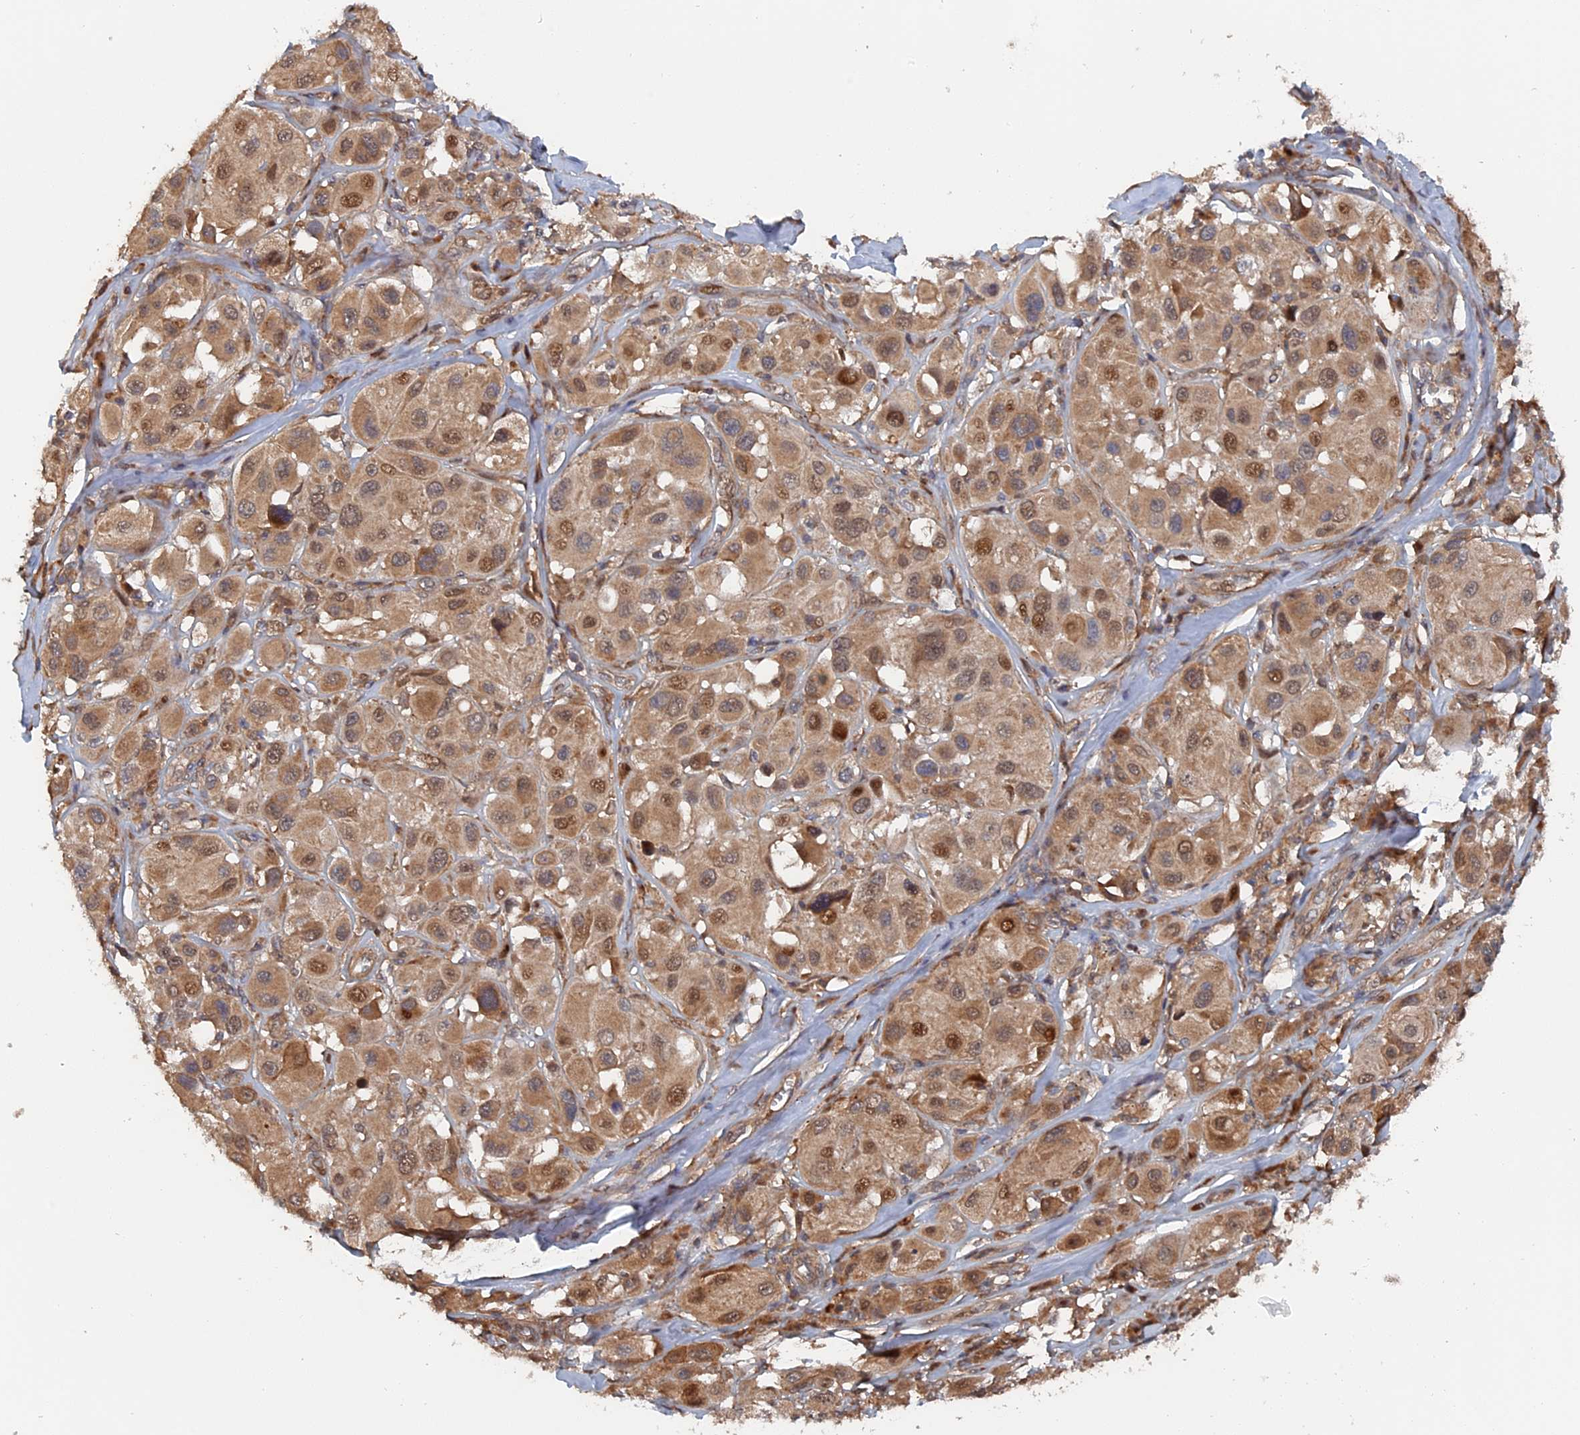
{"staining": {"intensity": "moderate", "quantity": ">75%", "location": "cytoplasmic/membranous,nuclear"}, "tissue": "melanoma", "cell_type": "Tumor cells", "image_type": "cancer", "snomed": [{"axis": "morphology", "description": "Malignant melanoma, Metastatic site"}, {"axis": "topography", "description": "Skin"}], "caption": "Melanoma stained for a protein (brown) shows moderate cytoplasmic/membranous and nuclear positive staining in about >75% of tumor cells.", "gene": "ELOVL6", "patient": {"sex": "male", "age": 41}}